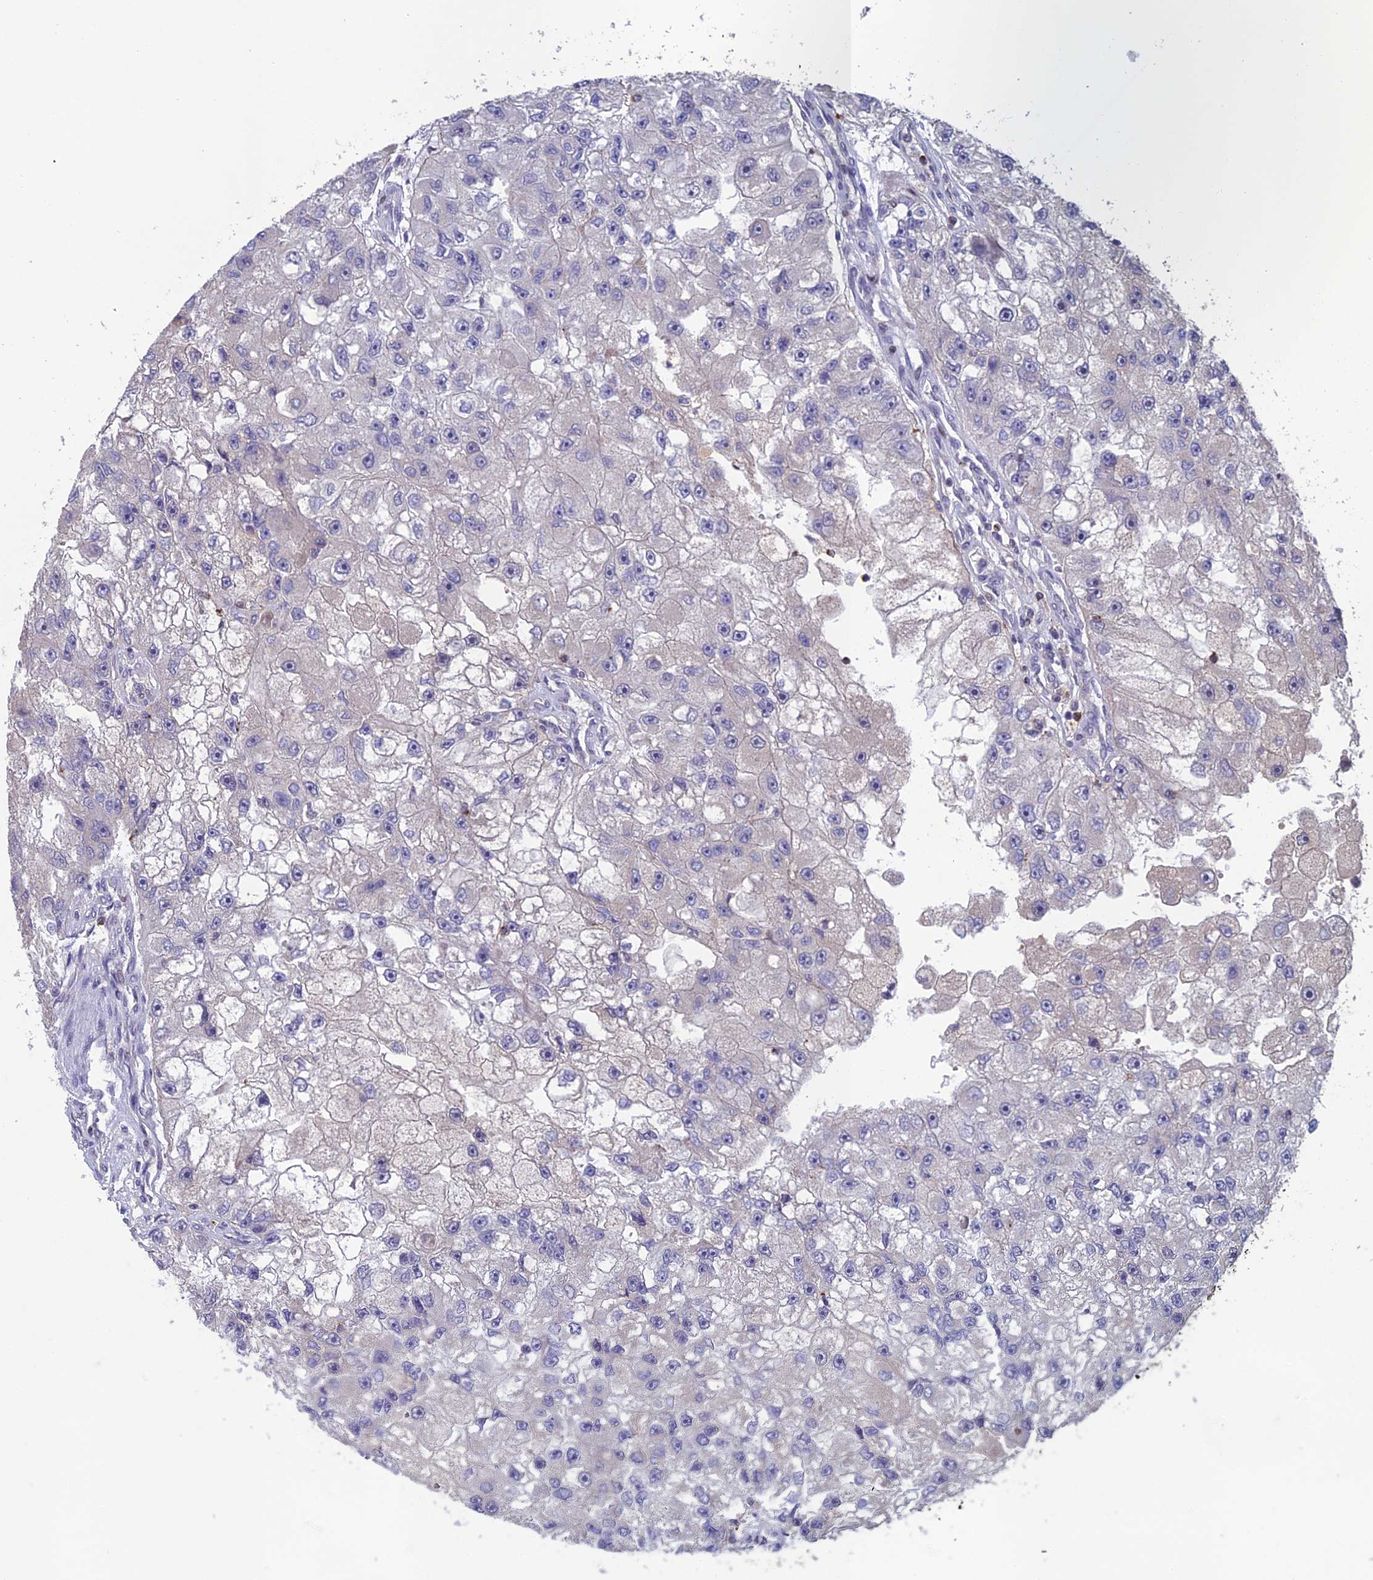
{"staining": {"intensity": "negative", "quantity": "none", "location": "none"}, "tissue": "renal cancer", "cell_type": "Tumor cells", "image_type": "cancer", "snomed": [{"axis": "morphology", "description": "Adenocarcinoma, NOS"}, {"axis": "topography", "description": "Kidney"}], "caption": "The micrograph demonstrates no staining of tumor cells in renal adenocarcinoma.", "gene": "C15orf62", "patient": {"sex": "male", "age": 63}}